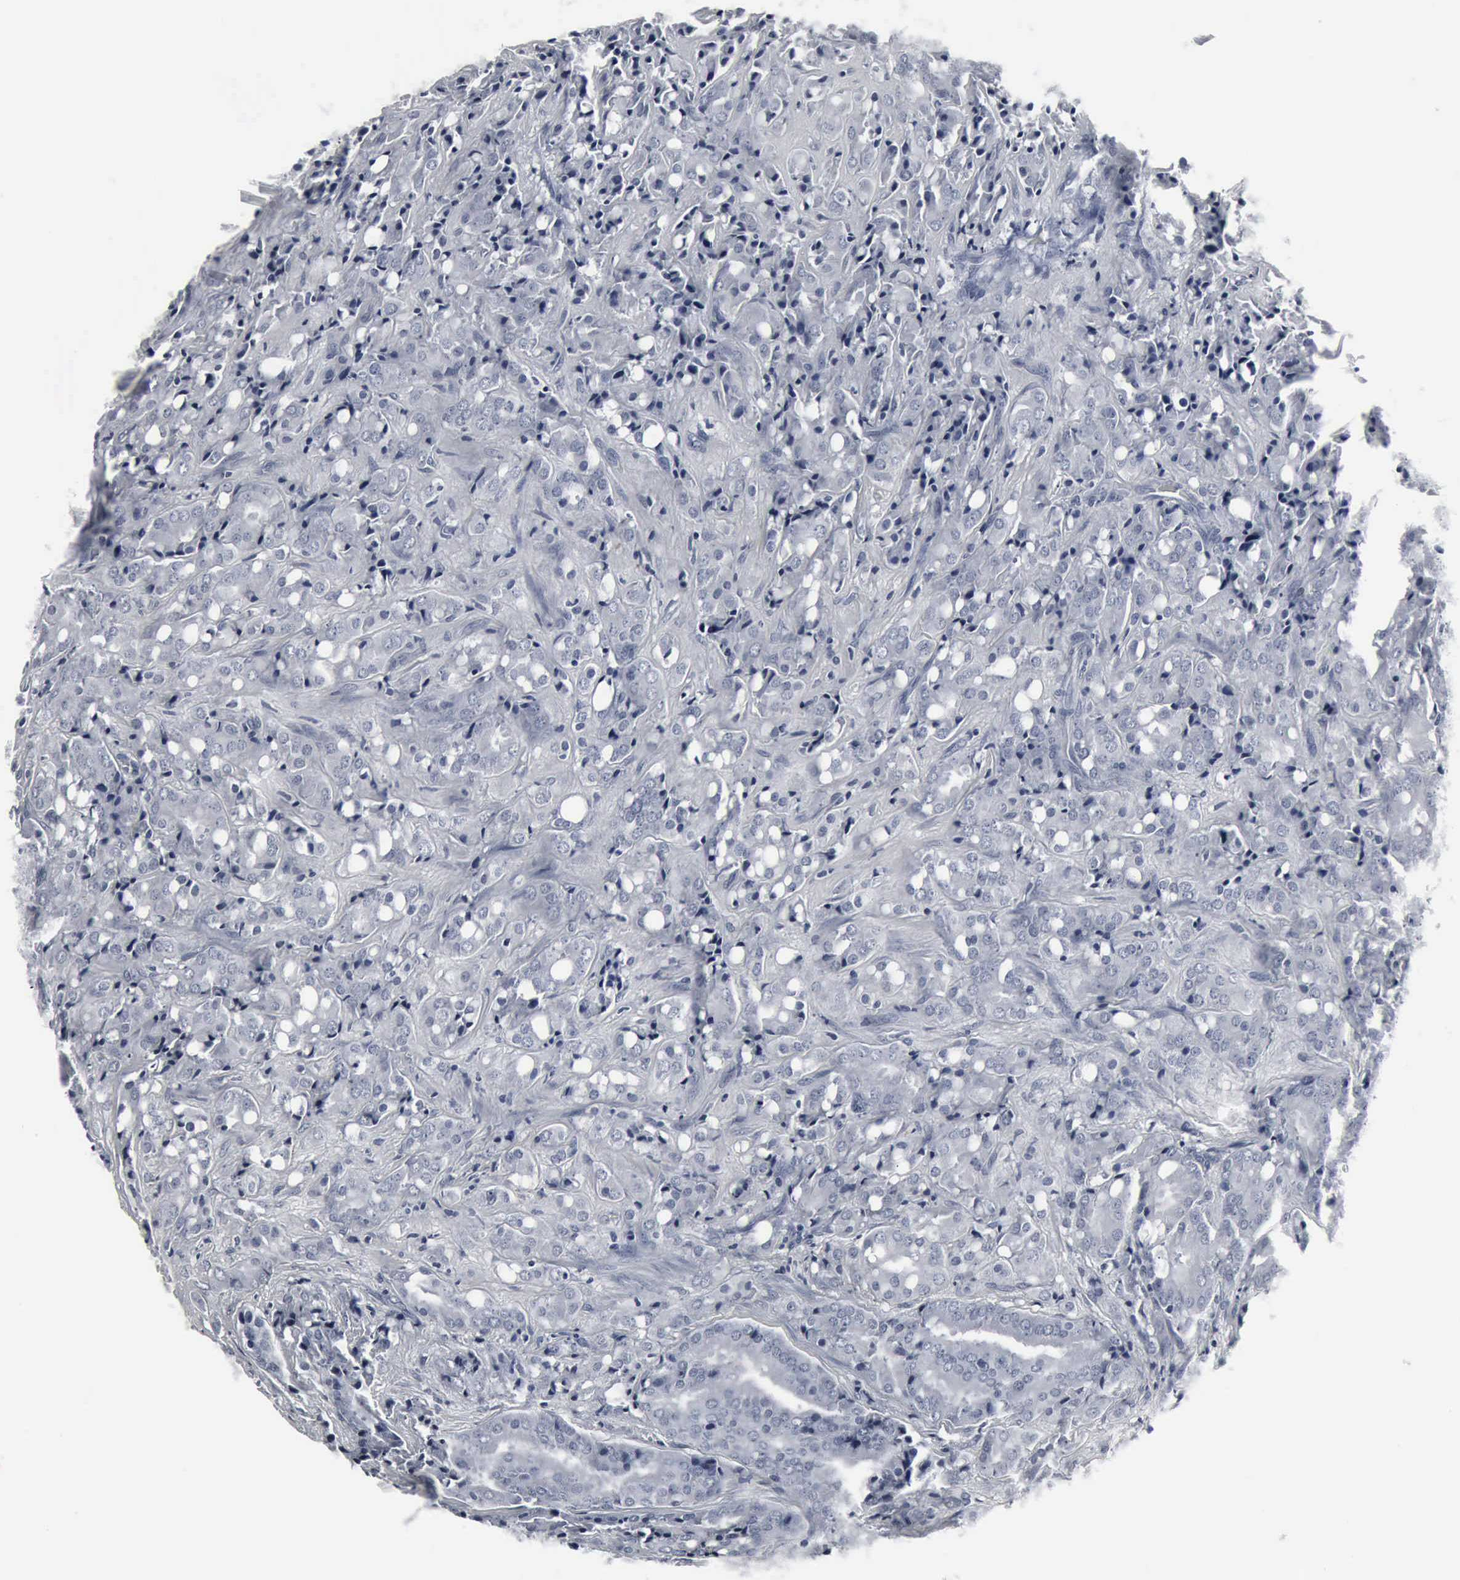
{"staining": {"intensity": "negative", "quantity": "none", "location": "none"}, "tissue": "prostate cancer", "cell_type": "Tumor cells", "image_type": "cancer", "snomed": [{"axis": "morphology", "description": "Adenocarcinoma, High grade"}, {"axis": "topography", "description": "Prostate"}], "caption": "Immunohistochemistry photomicrograph of human prostate high-grade adenocarcinoma stained for a protein (brown), which reveals no staining in tumor cells. (Brightfield microscopy of DAB (3,3'-diaminobenzidine) immunohistochemistry (IHC) at high magnification).", "gene": "SNAP25", "patient": {"sex": "male", "age": 68}}